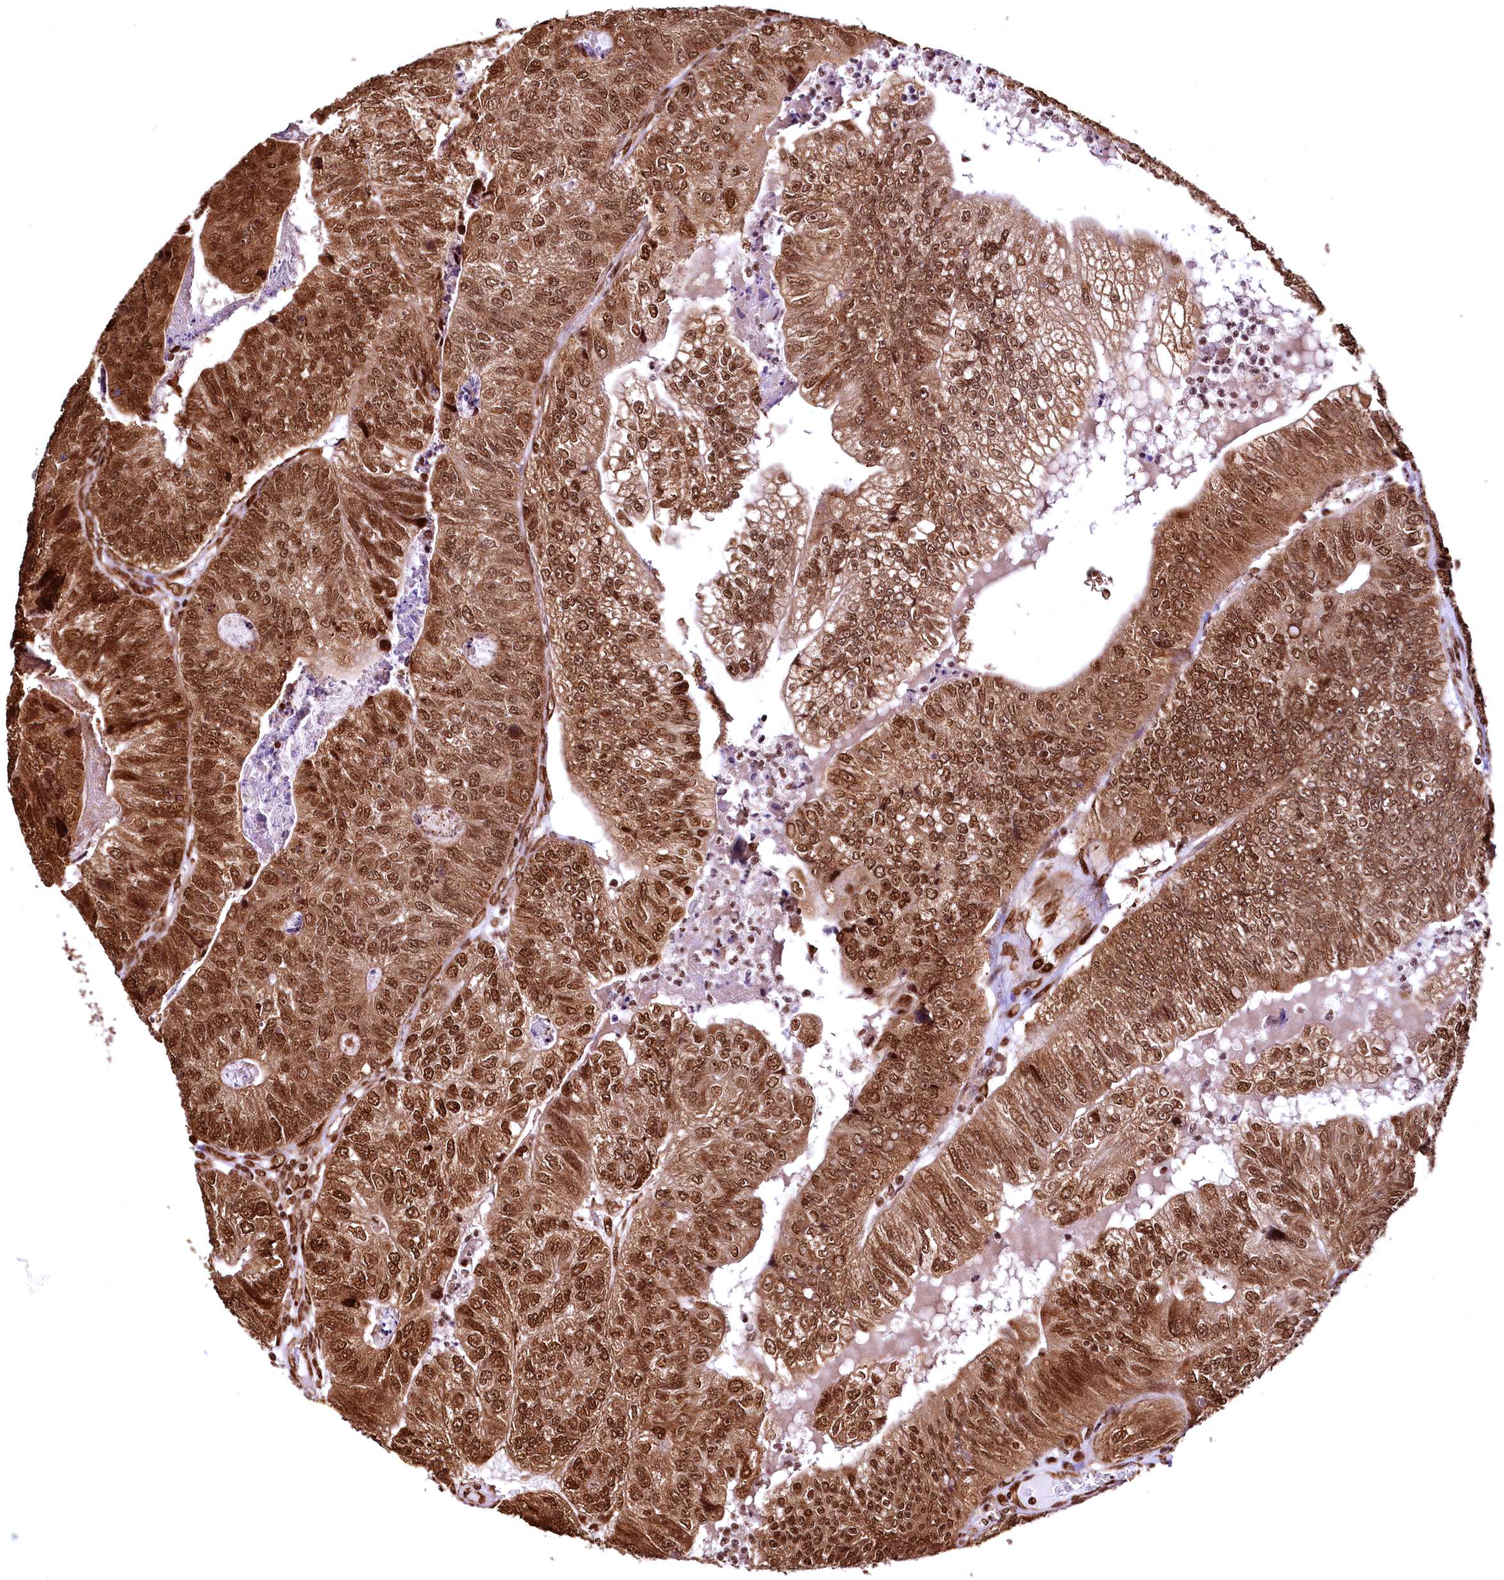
{"staining": {"intensity": "strong", "quantity": ">75%", "location": "cytoplasmic/membranous,nuclear"}, "tissue": "colorectal cancer", "cell_type": "Tumor cells", "image_type": "cancer", "snomed": [{"axis": "morphology", "description": "Adenocarcinoma, NOS"}, {"axis": "topography", "description": "Colon"}], "caption": "Strong cytoplasmic/membranous and nuclear staining for a protein is appreciated in about >75% of tumor cells of colorectal cancer (adenocarcinoma) using IHC.", "gene": "PDS5B", "patient": {"sex": "female", "age": 67}}